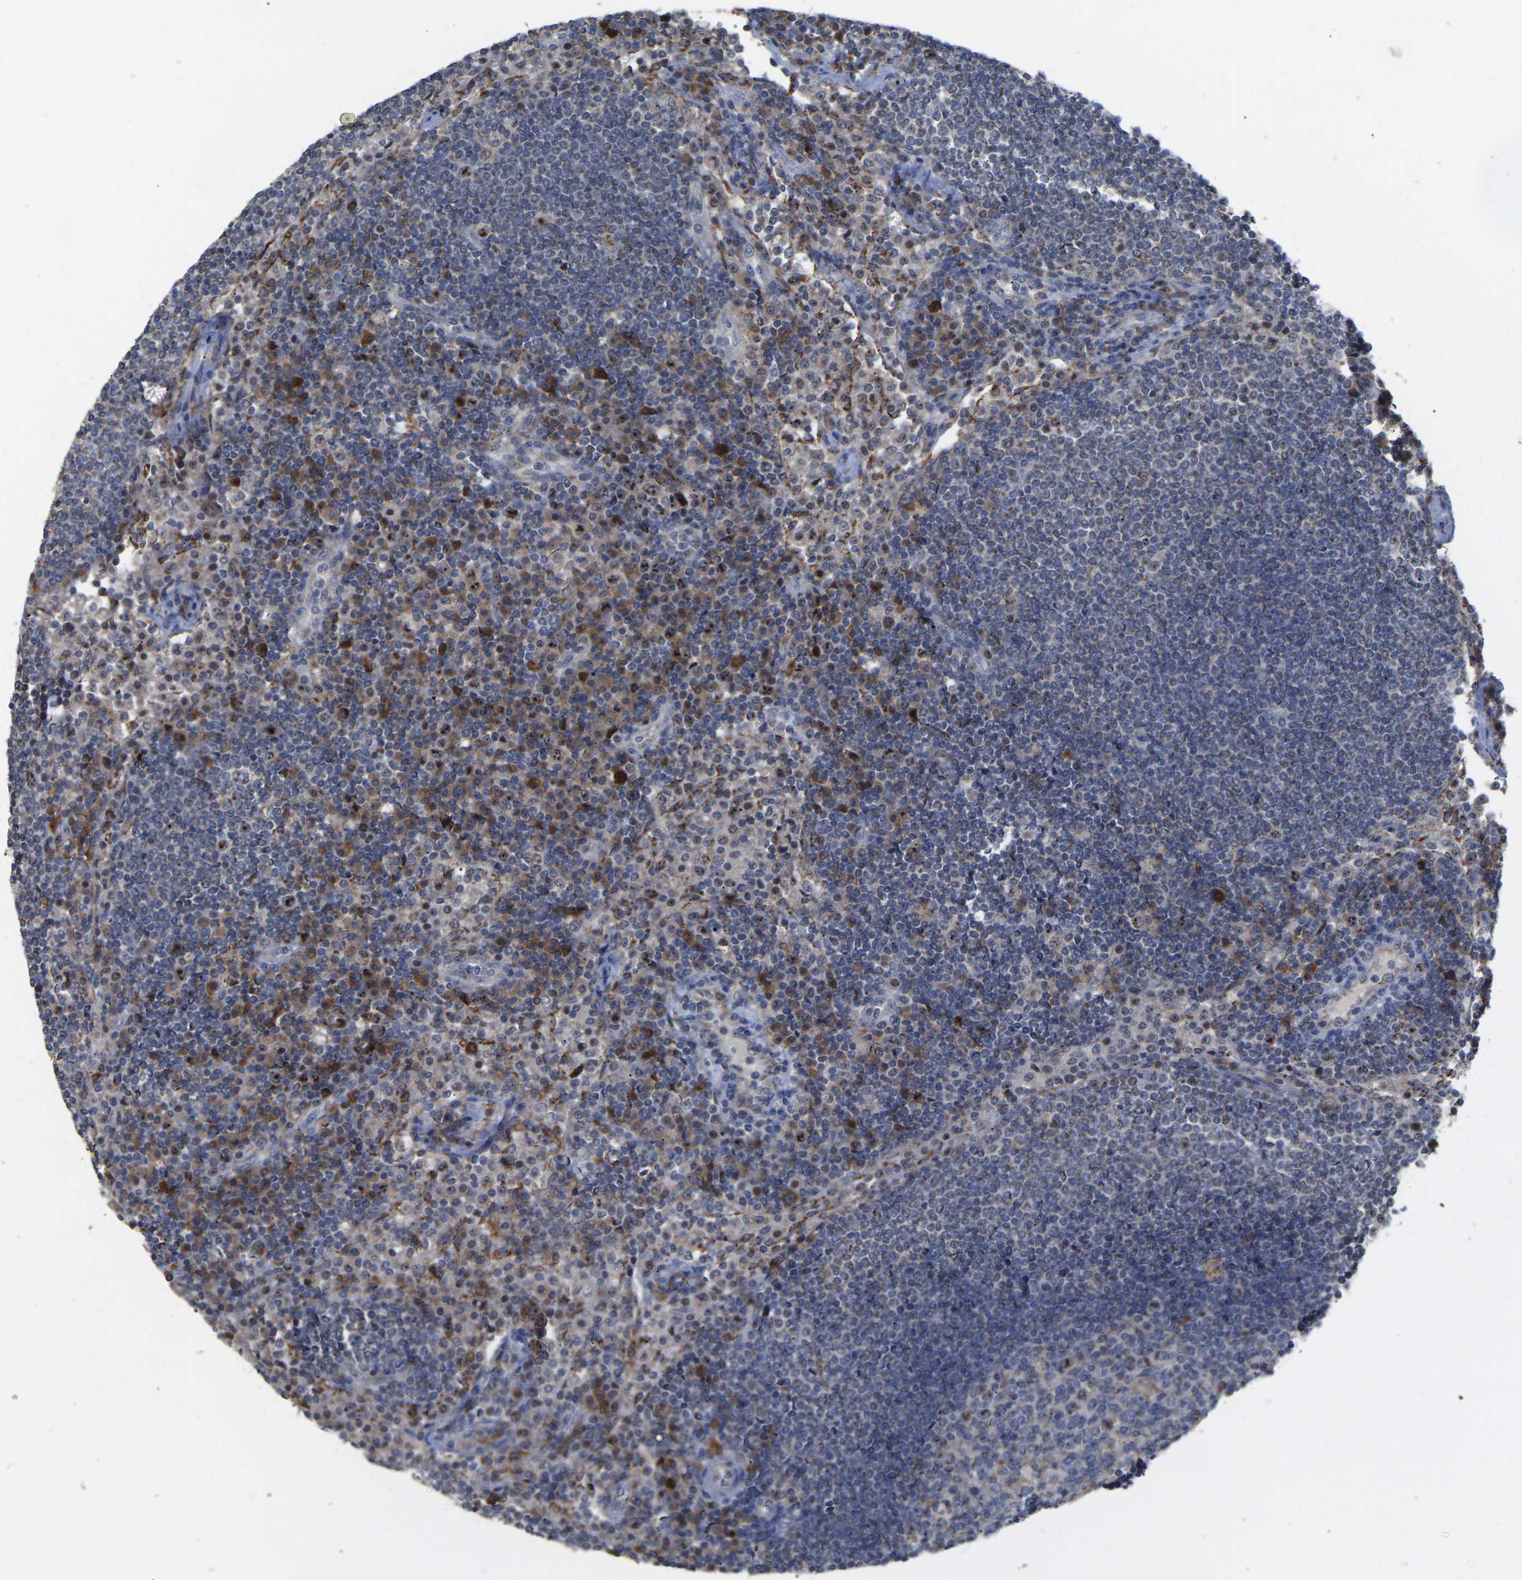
{"staining": {"intensity": "moderate", "quantity": "25%-75%", "location": "nuclear"}, "tissue": "lymph node", "cell_type": "Germinal center cells", "image_type": "normal", "snomed": [{"axis": "morphology", "description": "Normal tissue, NOS"}, {"axis": "topography", "description": "Lymph node"}], "caption": "High-magnification brightfield microscopy of benign lymph node stained with DAB (brown) and counterstained with hematoxylin (blue). germinal center cells exhibit moderate nuclear expression is appreciated in approximately25%-75% of cells.", "gene": "NOP53", "patient": {"sex": "female", "age": 53}}